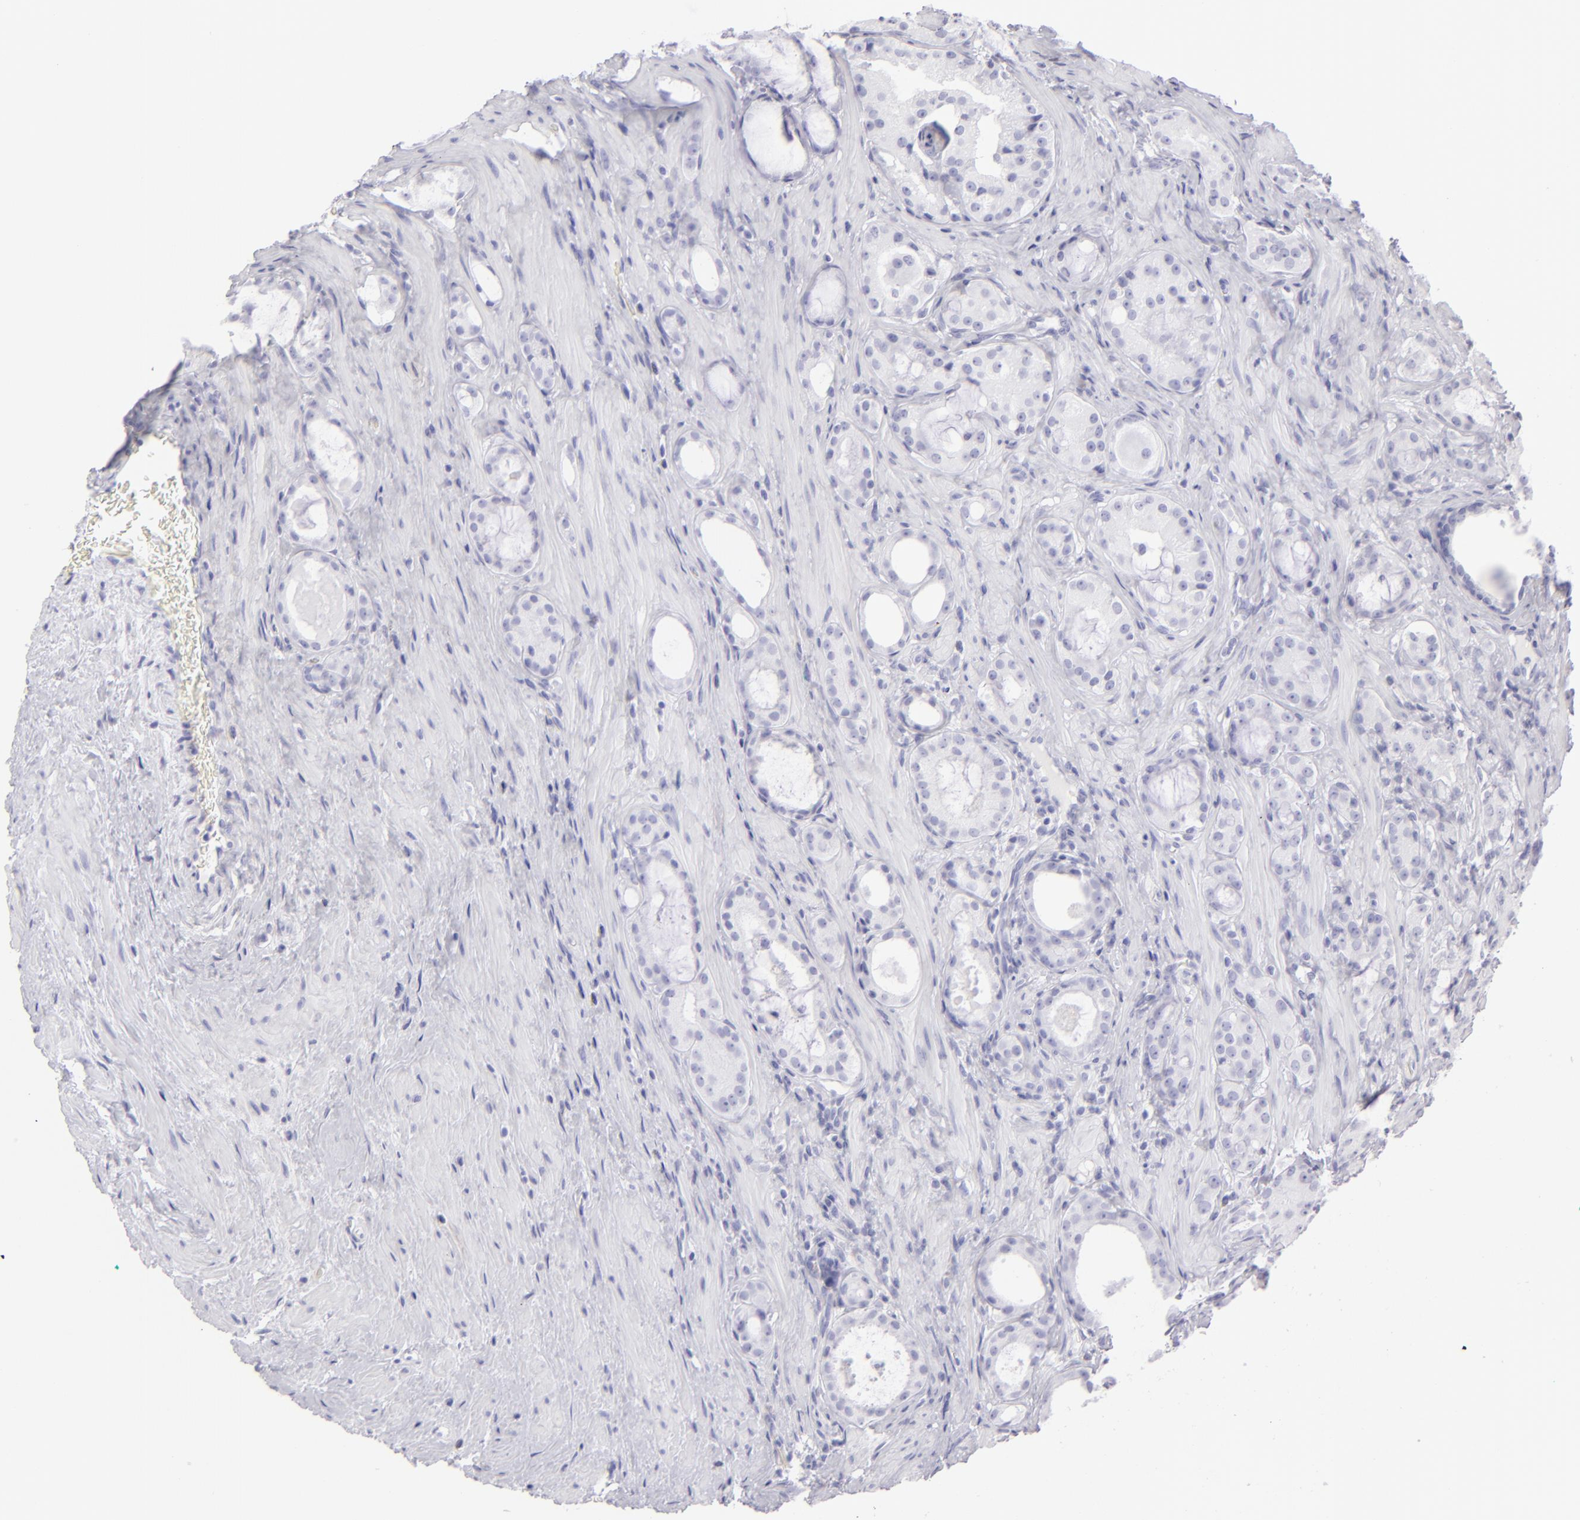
{"staining": {"intensity": "negative", "quantity": "none", "location": "none"}, "tissue": "prostate cancer", "cell_type": "Tumor cells", "image_type": "cancer", "snomed": [{"axis": "morphology", "description": "Adenocarcinoma, Medium grade"}, {"axis": "topography", "description": "Prostate"}], "caption": "Micrograph shows no protein expression in tumor cells of prostate adenocarcinoma (medium-grade) tissue. The staining is performed using DAB brown chromogen with nuclei counter-stained in using hematoxylin.", "gene": "FLG", "patient": {"sex": "male", "age": 73}}